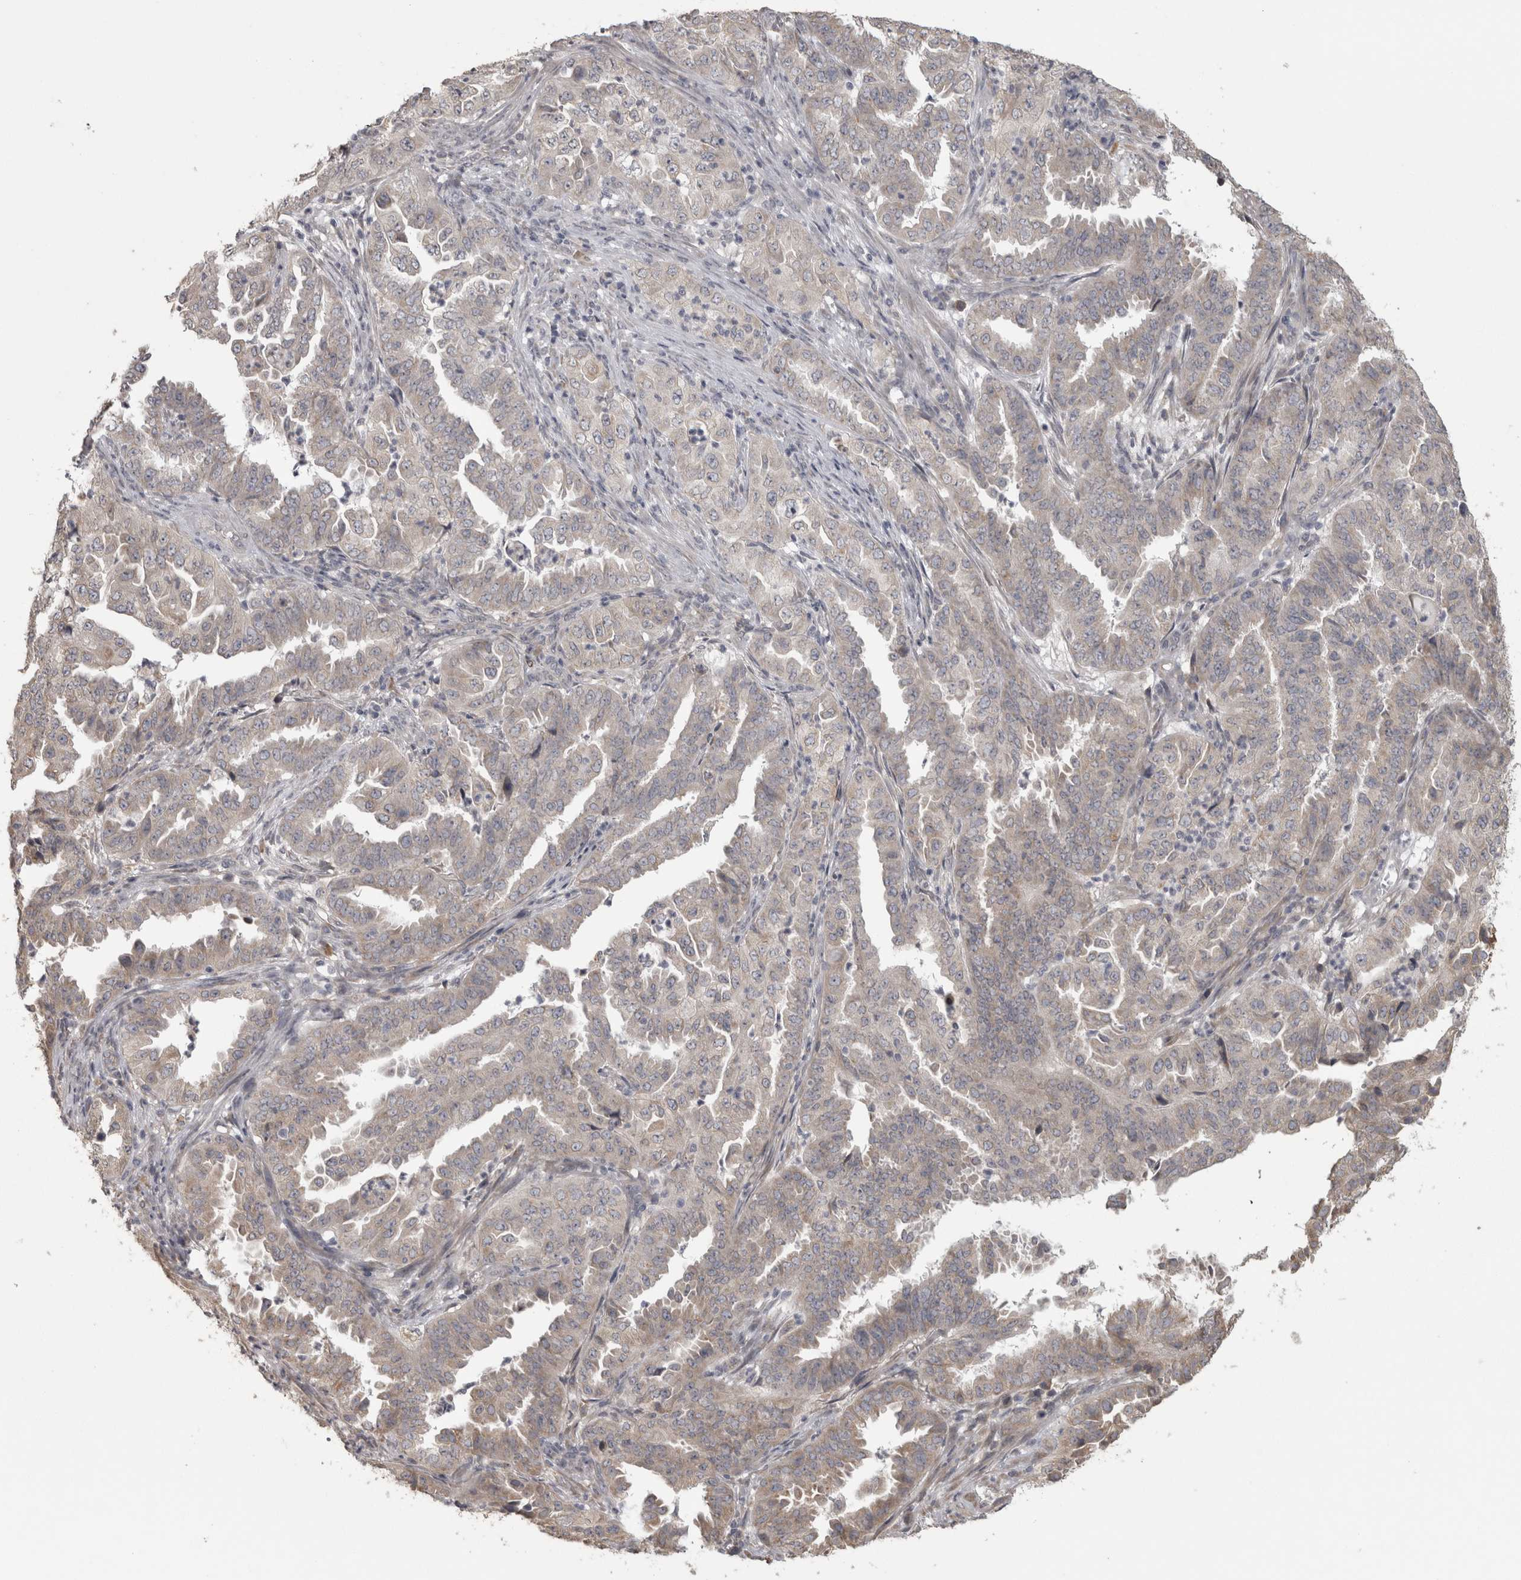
{"staining": {"intensity": "weak", "quantity": "25%-75%", "location": "cytoplasmic/membranous"}, "tissue": "endometrial cancer", "cell_type": "Tumor cells", "image_type": "cancer", "snomed": [{"axis": "morphology", "description": "Adenocarcinoma, NOS"}, {"axis": "topography", "description": "Endometrium"}], "caption": "Immunohistochemical staining of human endometrial cancer demonstrates low levels of weak cytoplasmic/membranous protein expression in approximately 25%-75% of tumor cells.", "gene": "RAB29", "patient": {"sex": "female", "age": 51}}